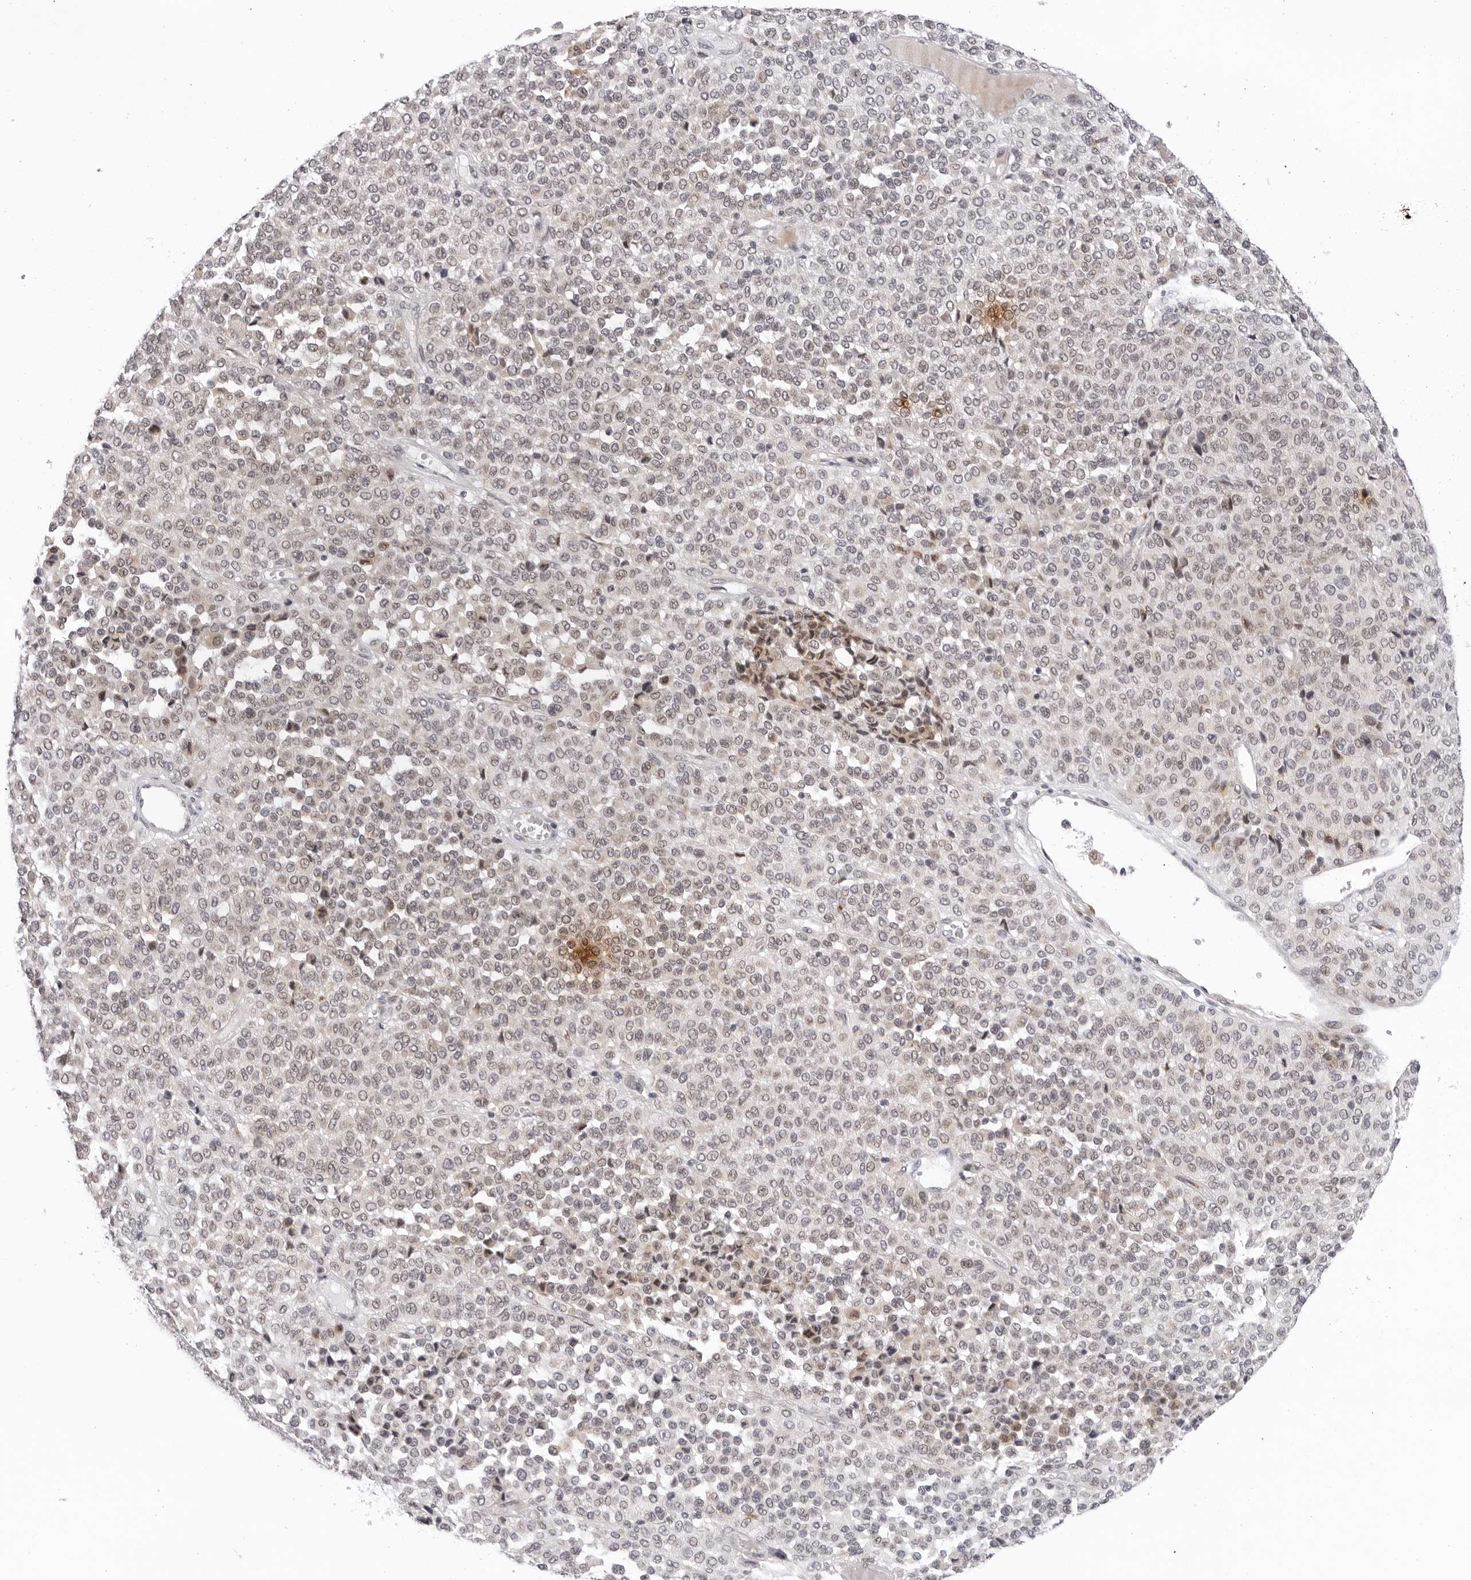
{"staining": {"intensity": "negative", "quantity": "none", "location": "none"}, "tissue": "melanoma", "cell_type": "Tumor cells", "image_type": "cancer", "snomed": [{"axis": "morphology", "description": "Malignant melanoma, Metastatic site"}, {"axis": "topography", "description": "Pancreas"}], "caption": "Tumor cells show no significant protein expression in malignant melanoma (metastatic site).", "gene": "IL17RA", "patient": {"sex": "female", "age": 30}}